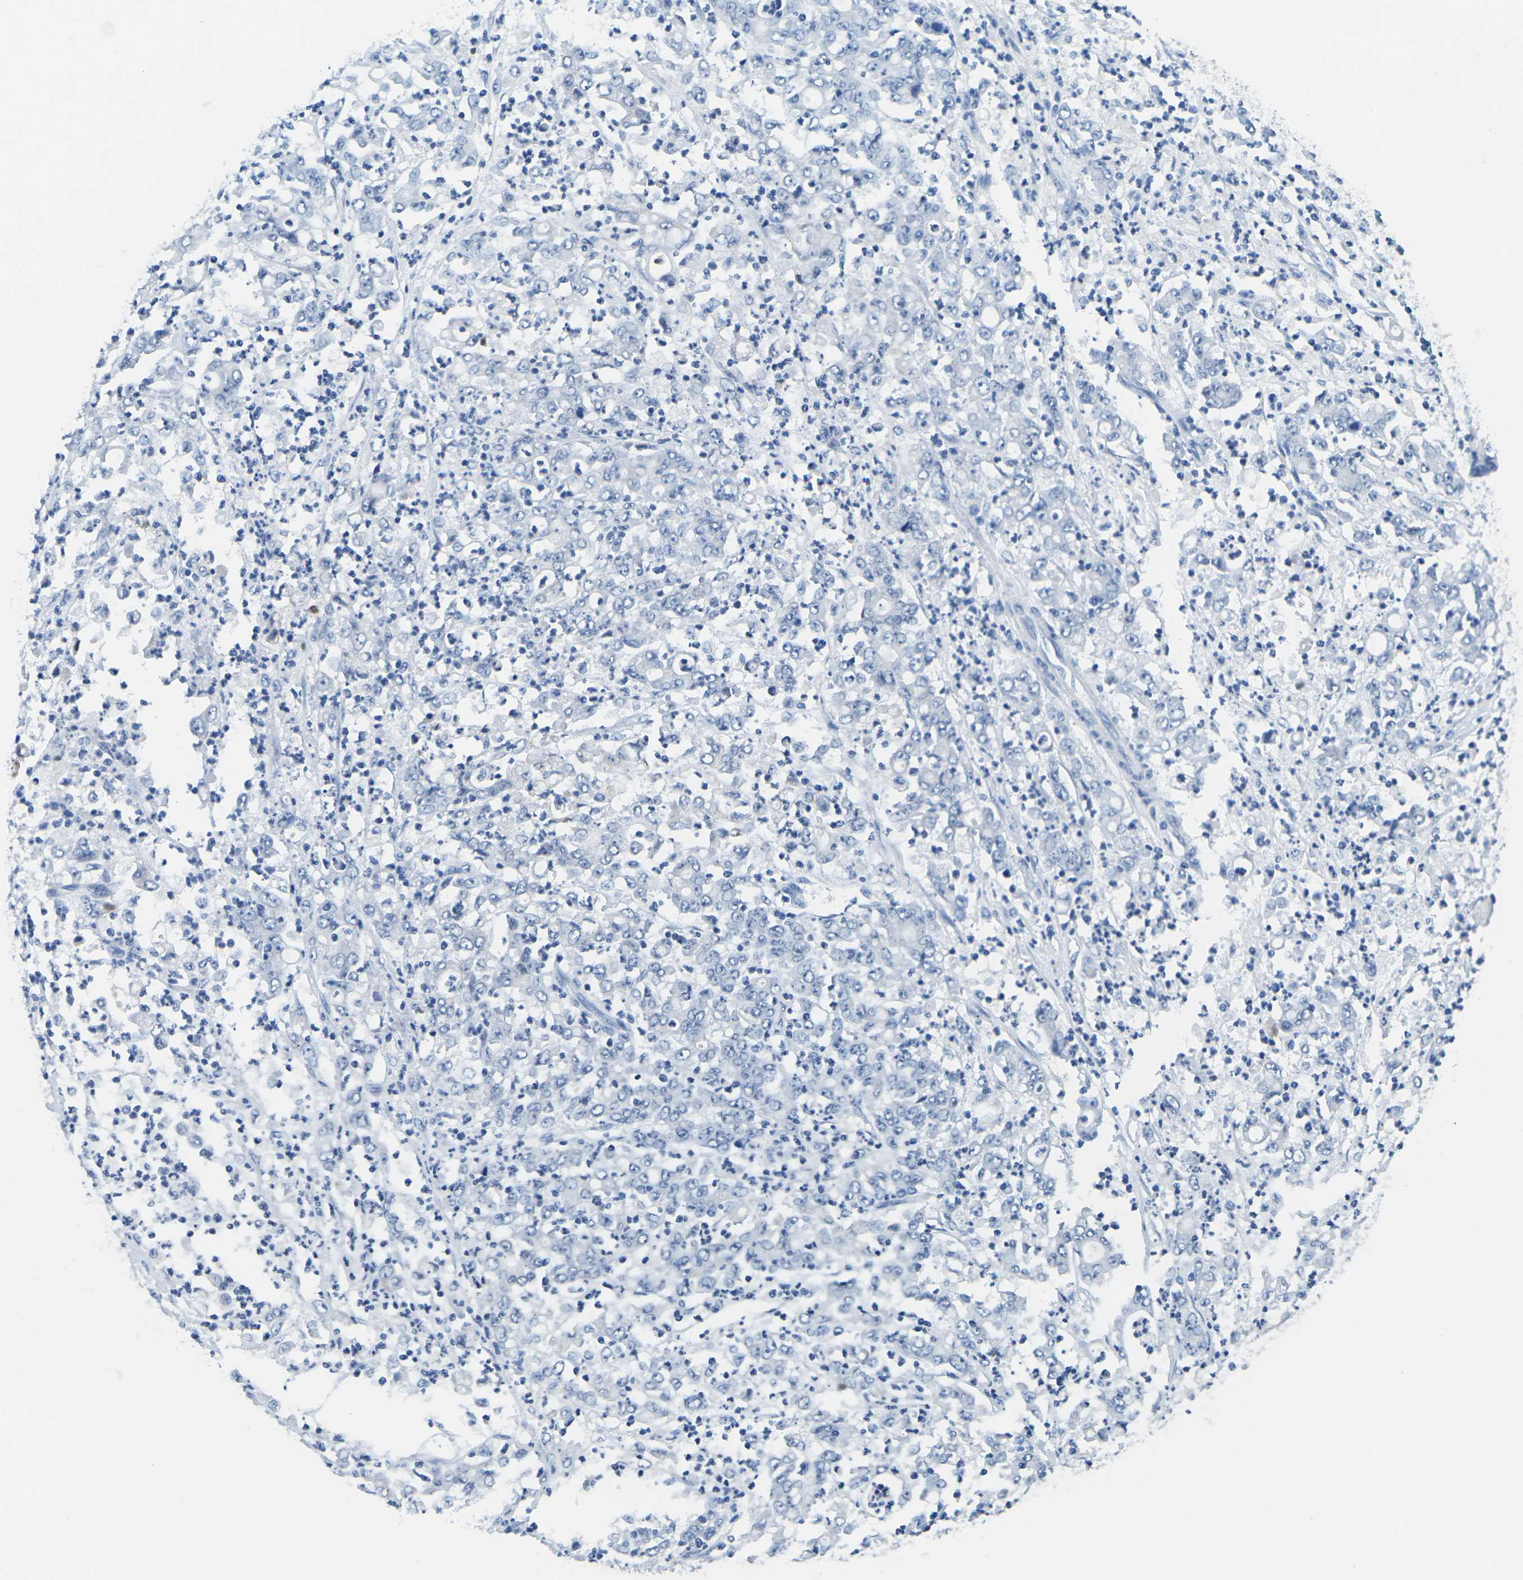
{"staining": {"intensity": "negative", "quantity": "none", "location": "none"}, "tissue": "stomach cancer", "cell_type": "Tumor cells", "image_type": "cancer", "snomed": [{"axis": "morphology", "description": "Adenocarcinoma, NOS"}, {"axis": "topography", "description": "Stomach, lower"}], "caption": "The immunohistochemistry (IHC) micrograph has no significant staining in tumor cells of stomach cancer tissue.", "gene": "FAM3D", "patient": {"sex": "female", "age": 71}}